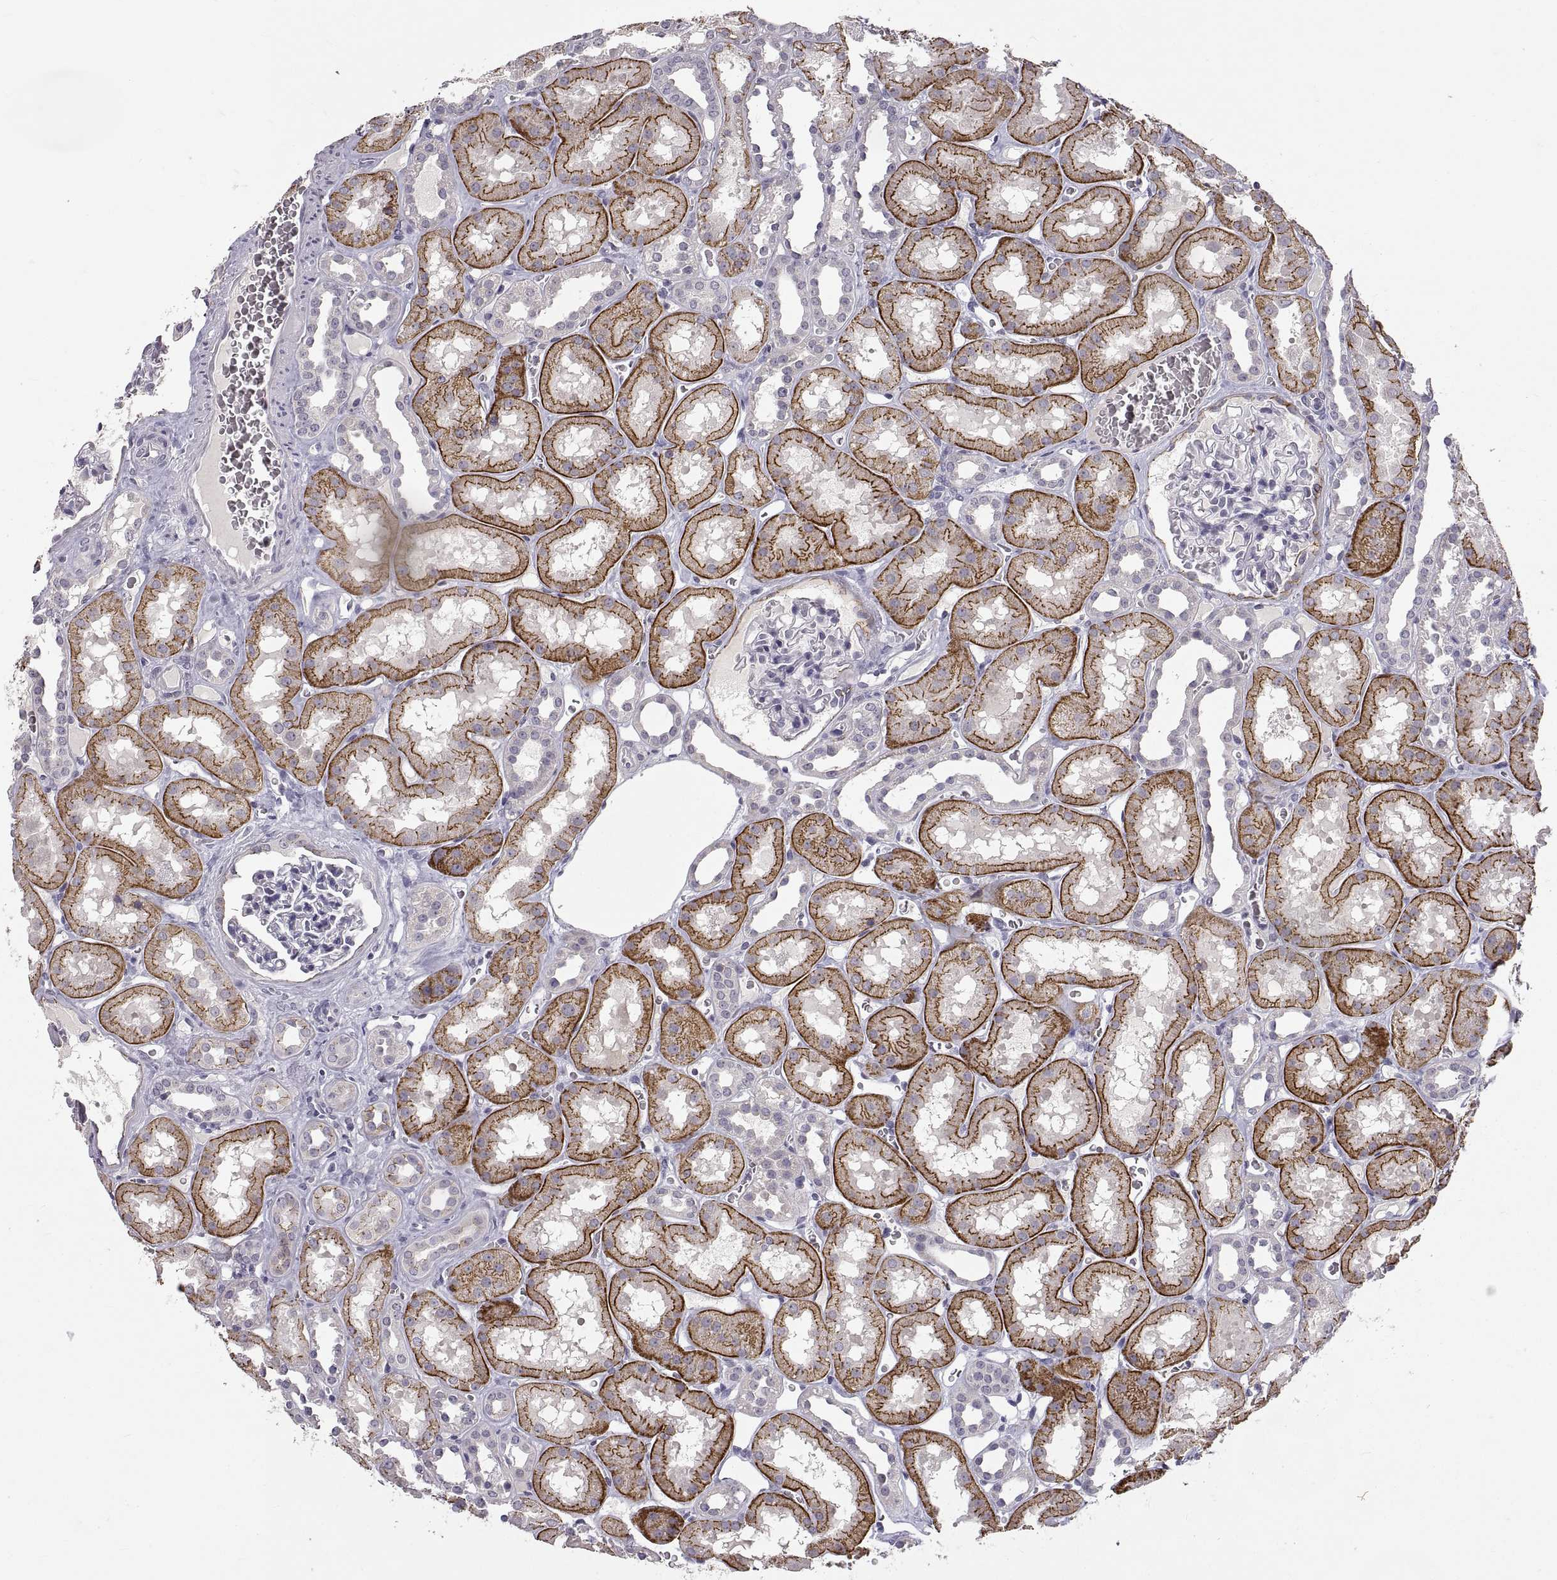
{"staining": {"intensity": "negative", "quantity": "none", "location": "none"}, "tissue": "kidney", "cell_type": "Cells in glomeruli", "image_type": "normal", "snomed": [{"axis": "morphology", "description": "Normal tissue, NOS"}, {"axis": "topography", "description": "Kidney"}], "caption": "Photomicrograph shows no significant protein expression in cells in glomeruli of benign kidney. (Brightfield microscopy of DAB IHC at high magnification).", "gene": "CDH2", "patient": {"sex": "female", "age": 41}}